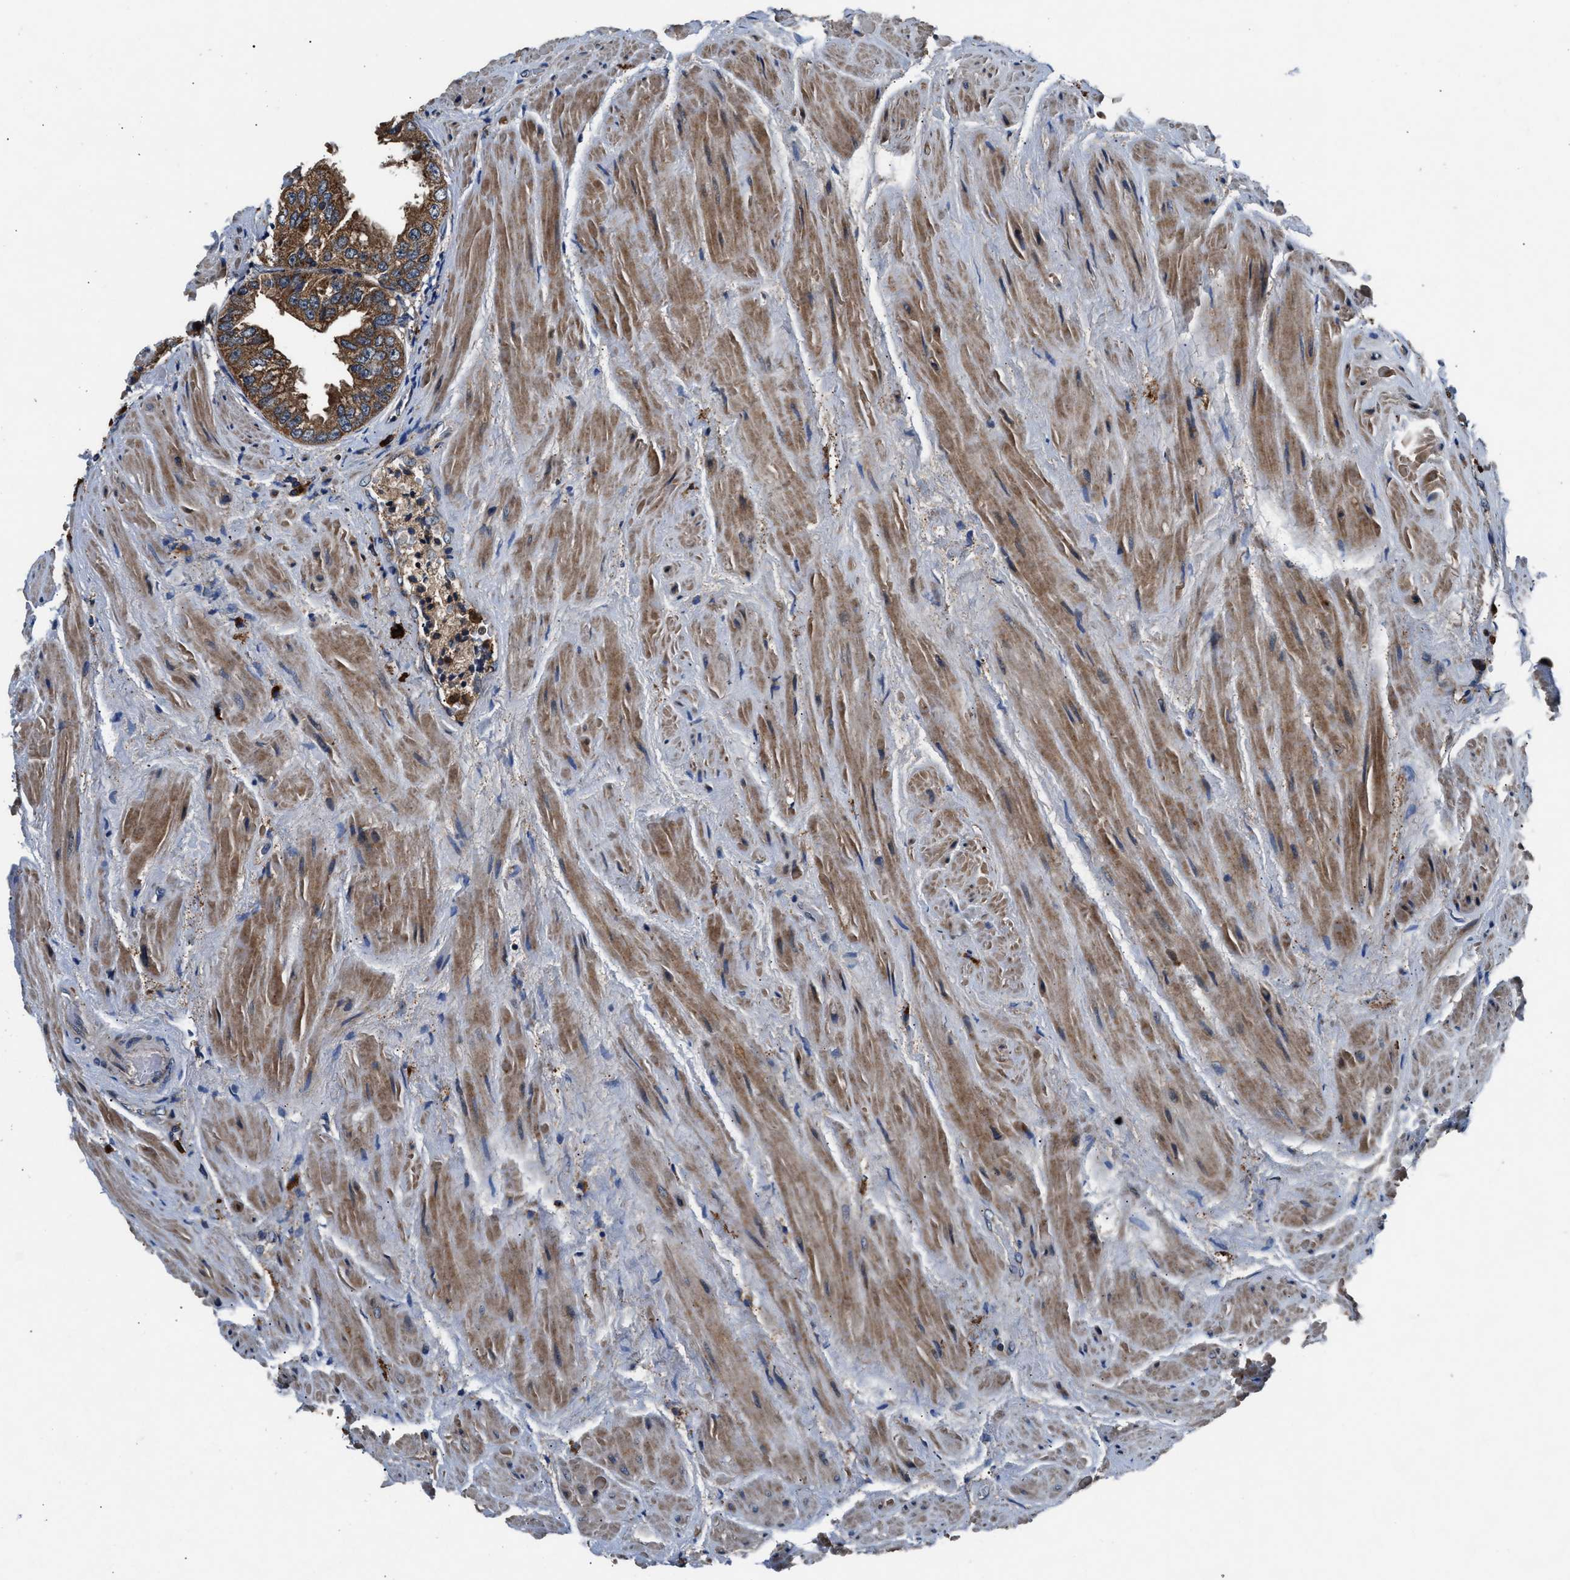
{"staining": {"intensity": "moderate", "quantity": ">75%", "location": "cytoplasmic/membranous"}, "tissue": "prostate cancer", "cell_type": "Tumor cells", "image_type": "cancer", "snomed": [{"axis": "morphology", "description": "Adenocarcinoma, High grade"}, {"axis": "topography", "description": "Prostate"}], "caption": "Immunohistochemical staining of human prostate cancer exhibits moderate cytoplasmic/membranous protein staining in approximately >75% of tumor cells.", "gene": "FAM221A", "patient": {"sex": "male", "age": 61}}